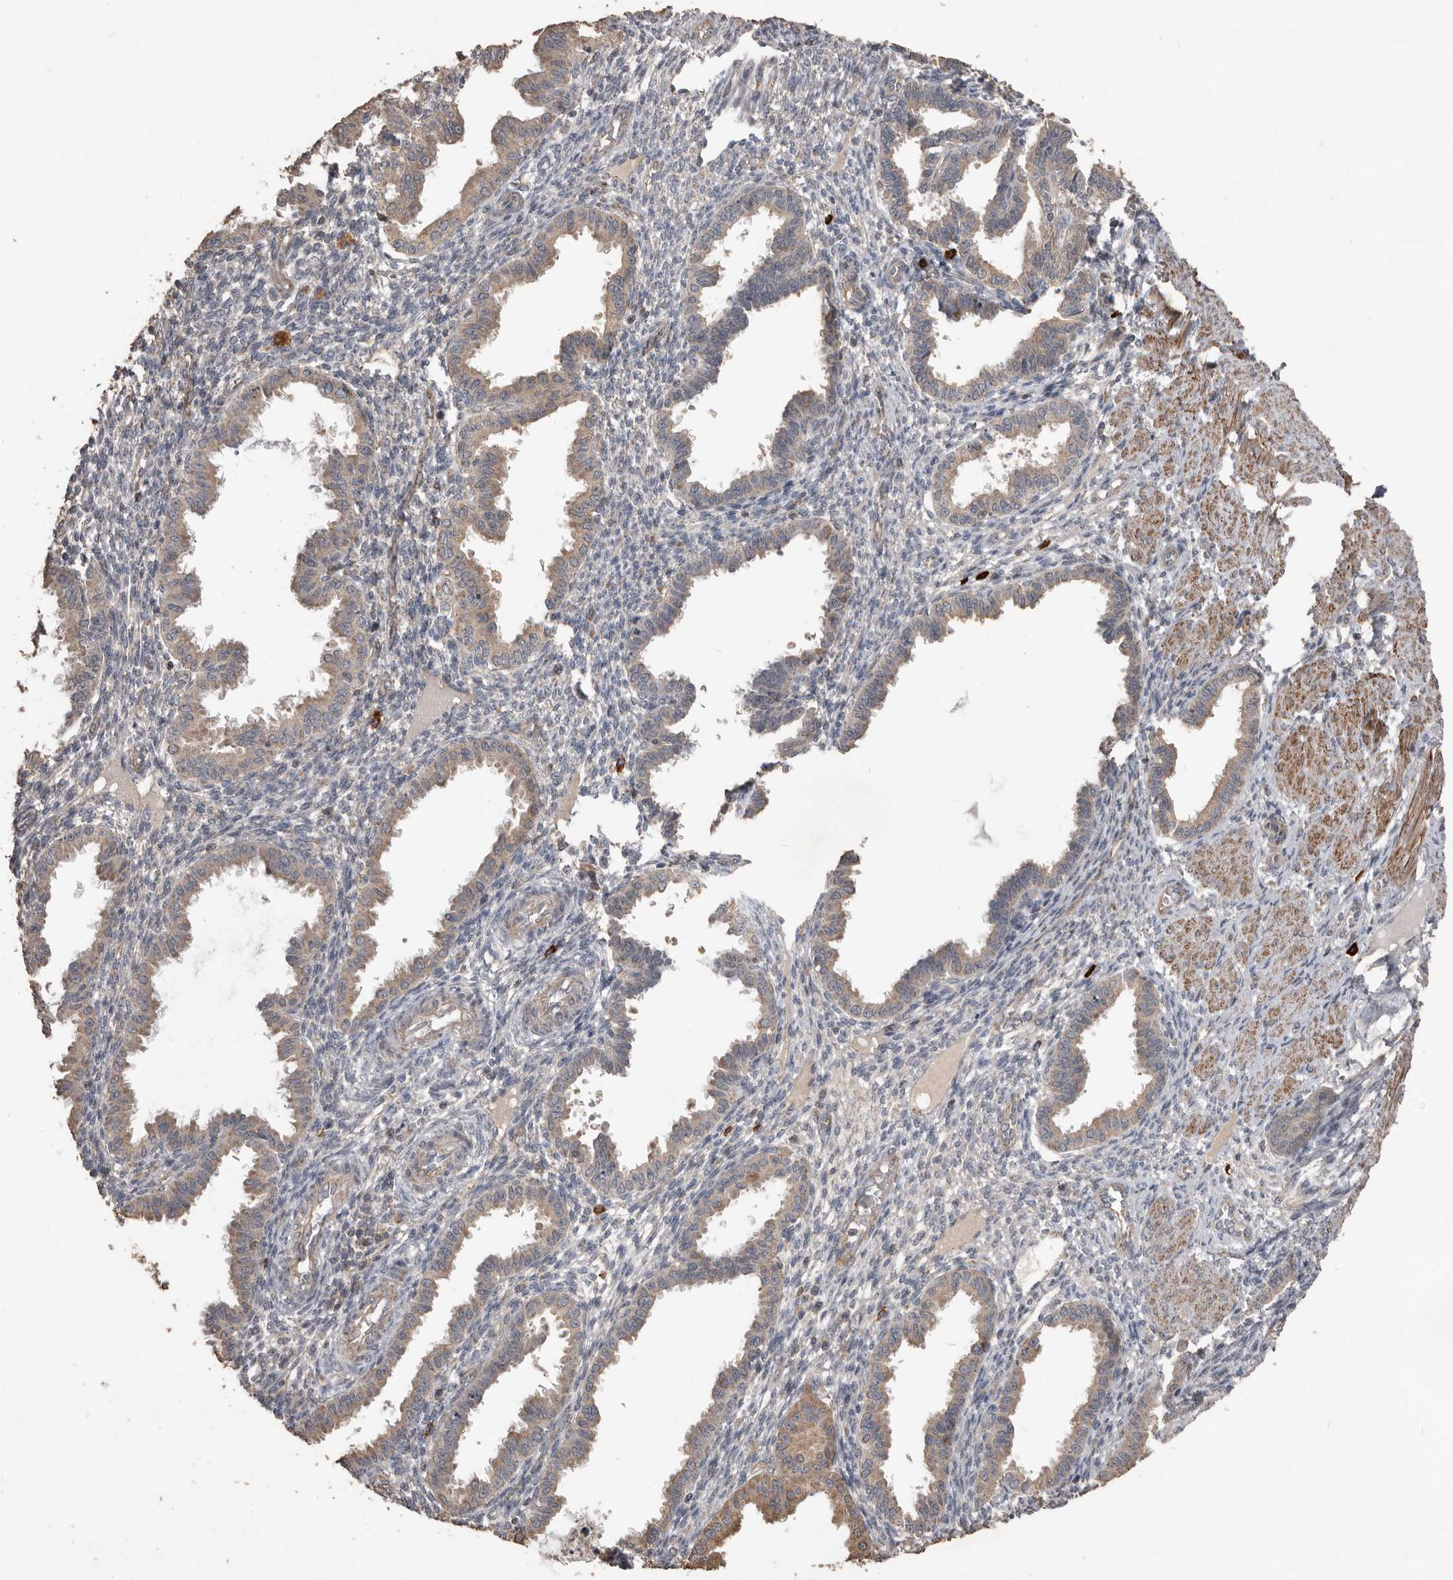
{"staining": {"intensity": "weak", "quantity": "<25%", "location": "cytoplasmic/membranous"}, "tissue": "endometrium", "cell_type": "Cells in endometrial stroma", "image_type": "normal", "snomed": [{"axis": "morphology", "description": "Normal tissue, NOS"}, {"axis": "topography", "description": "Endometrium"}], "caption": "This is an immunohistochemistry micrograph of normal human endometrium. There is no positivity in cells in endometrial stroma.", "gene": "BAMBI", "patient": {"sex": "female", "age": 33}}